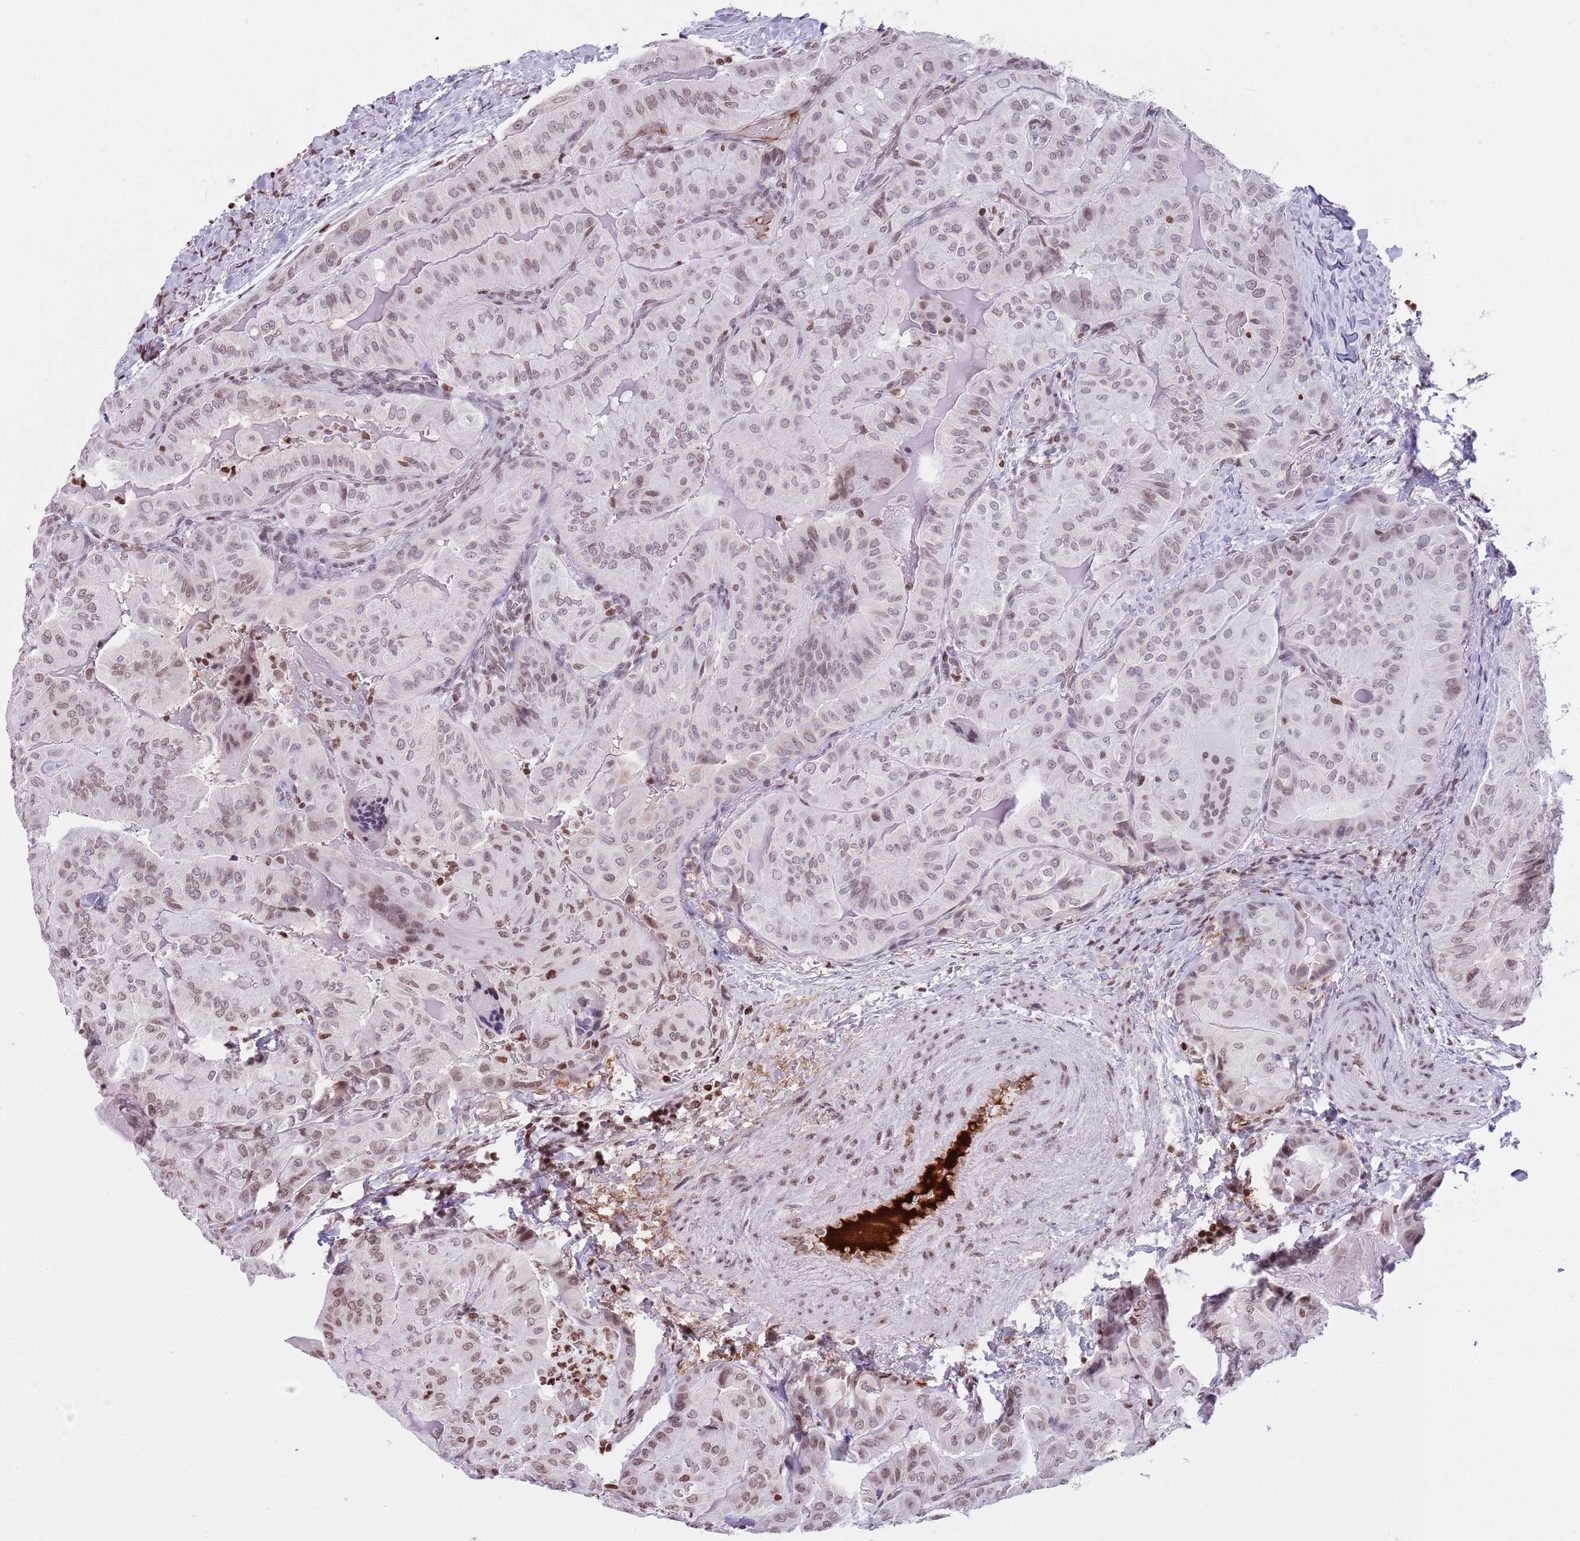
{"staining": {"intensity": "weak", "quantity": ">75%", "location": "nuclear"}, "tissue": "thyroid cancer", "cell_type": "Tumor cells", "image_type": "cancer", "snomed": [{"axis": "morphology", "description": "Papillary adenocarcinoma, NOS"}, {"axis": "topography", "description": "Thyroid gland"}], "caption": "Papillary adenocarcinoma (thyroid) stained for a protein (brown) demonstrates weak nuclear positive expression in about >75% of tumor cells.", "gene": "KPNA3", "patient": {"sex": "female", "age": 68}}